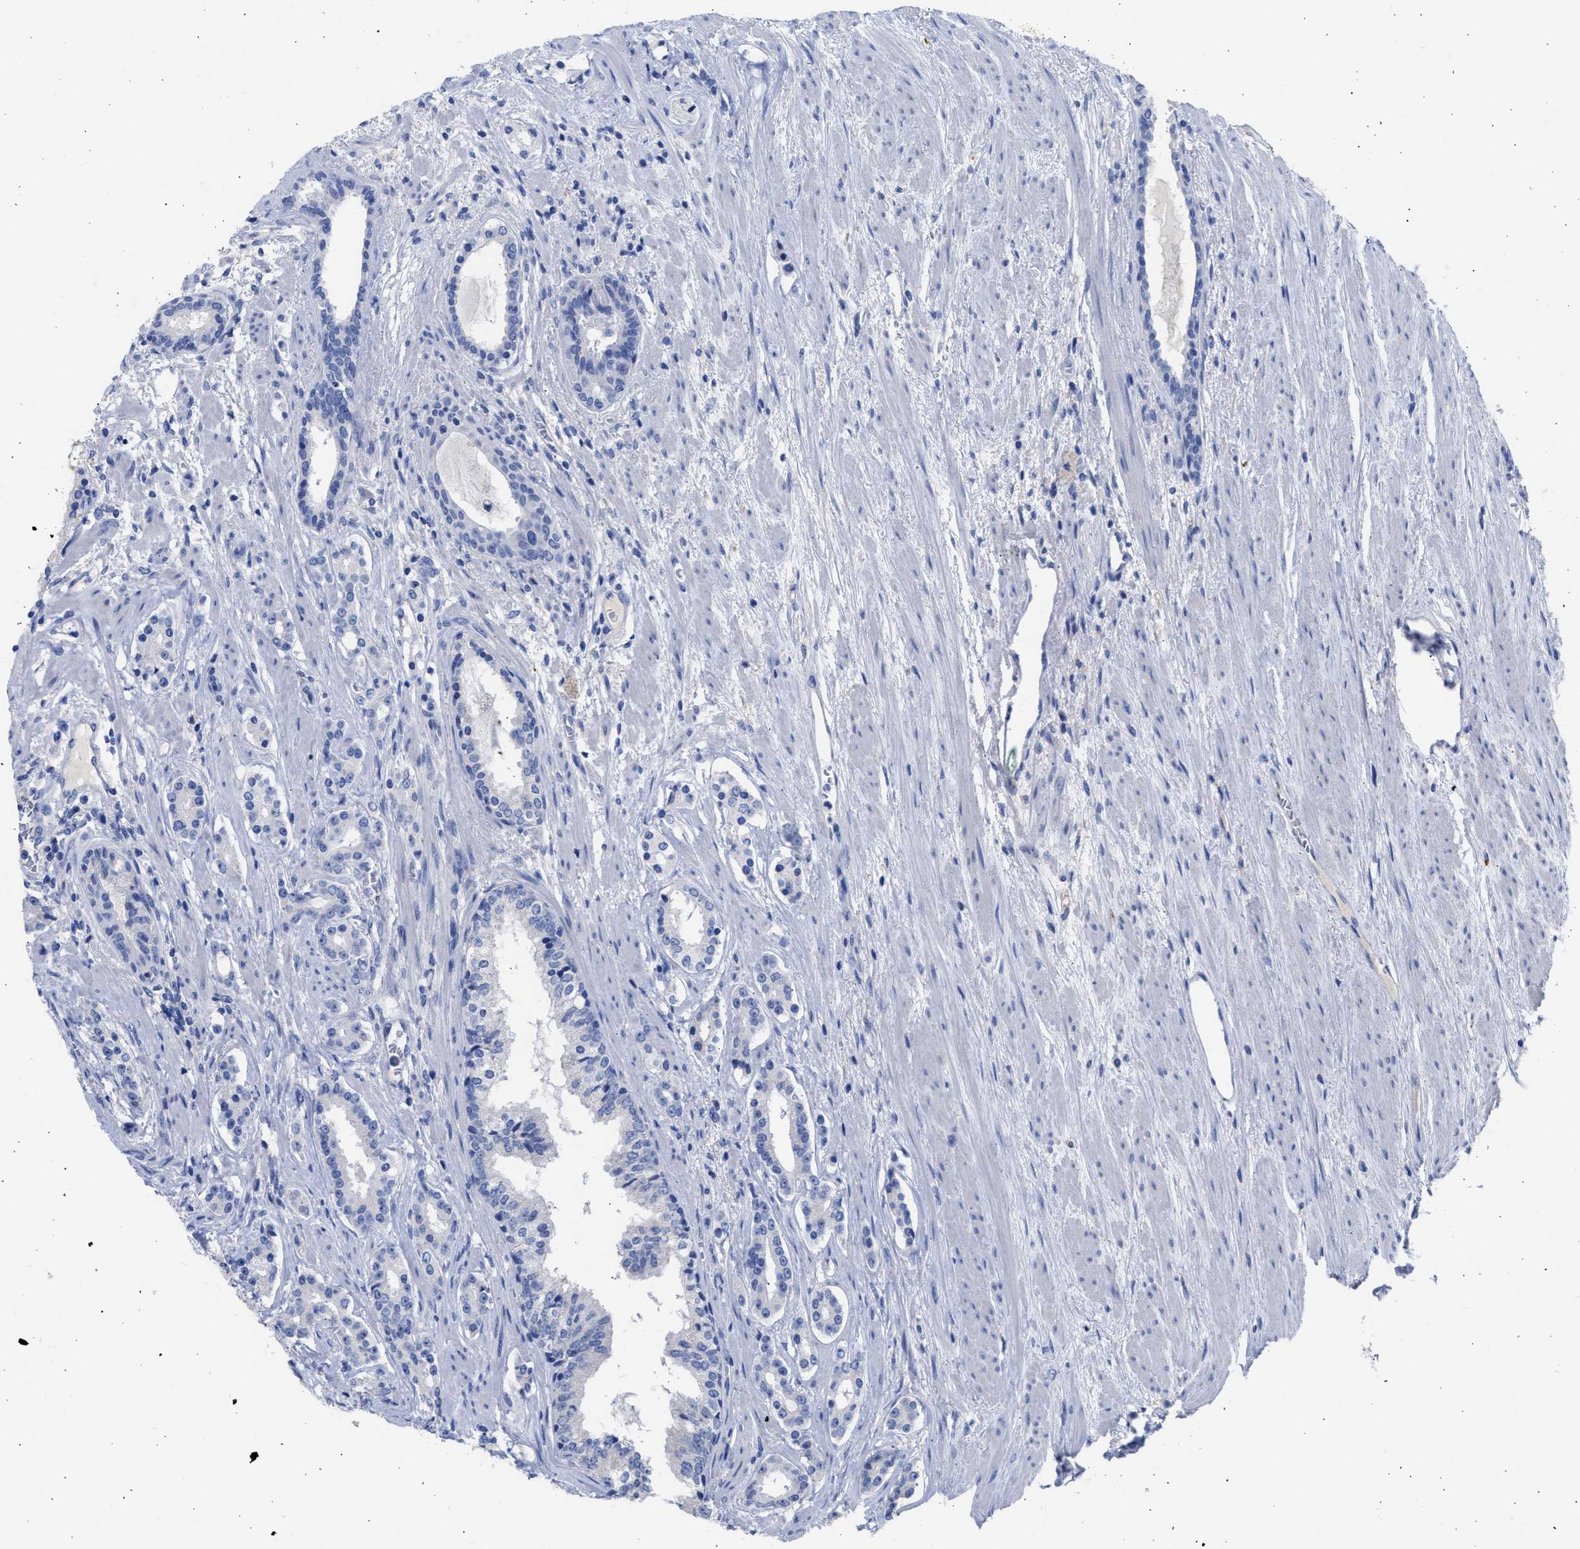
{"staining": {"intensity": "negative", "quantity": "none", "location": "none"}, "tissue": "prostate cancer", "cell_type": "Tumor cells", "image_type": "cancer", "snomed": [{"axis": "morphology", "description": "Adenocarcinoma, High grade"}, {"axis": "topography", "description": "Prostate"}], "caption": "DAB (3,3'-diaminobenzidine) immunohistochemical staining of prostate adenocarcinoma (high-grade) reveals no significant positivity in tumor cells. The staining is performed using DAB (3,3'-diaminobenzidine) brown chromogen with nuclei counter-stained in using hematoxylin.", "gene": "RSPH1", "patient": {"sex": "male", "age": 71}}